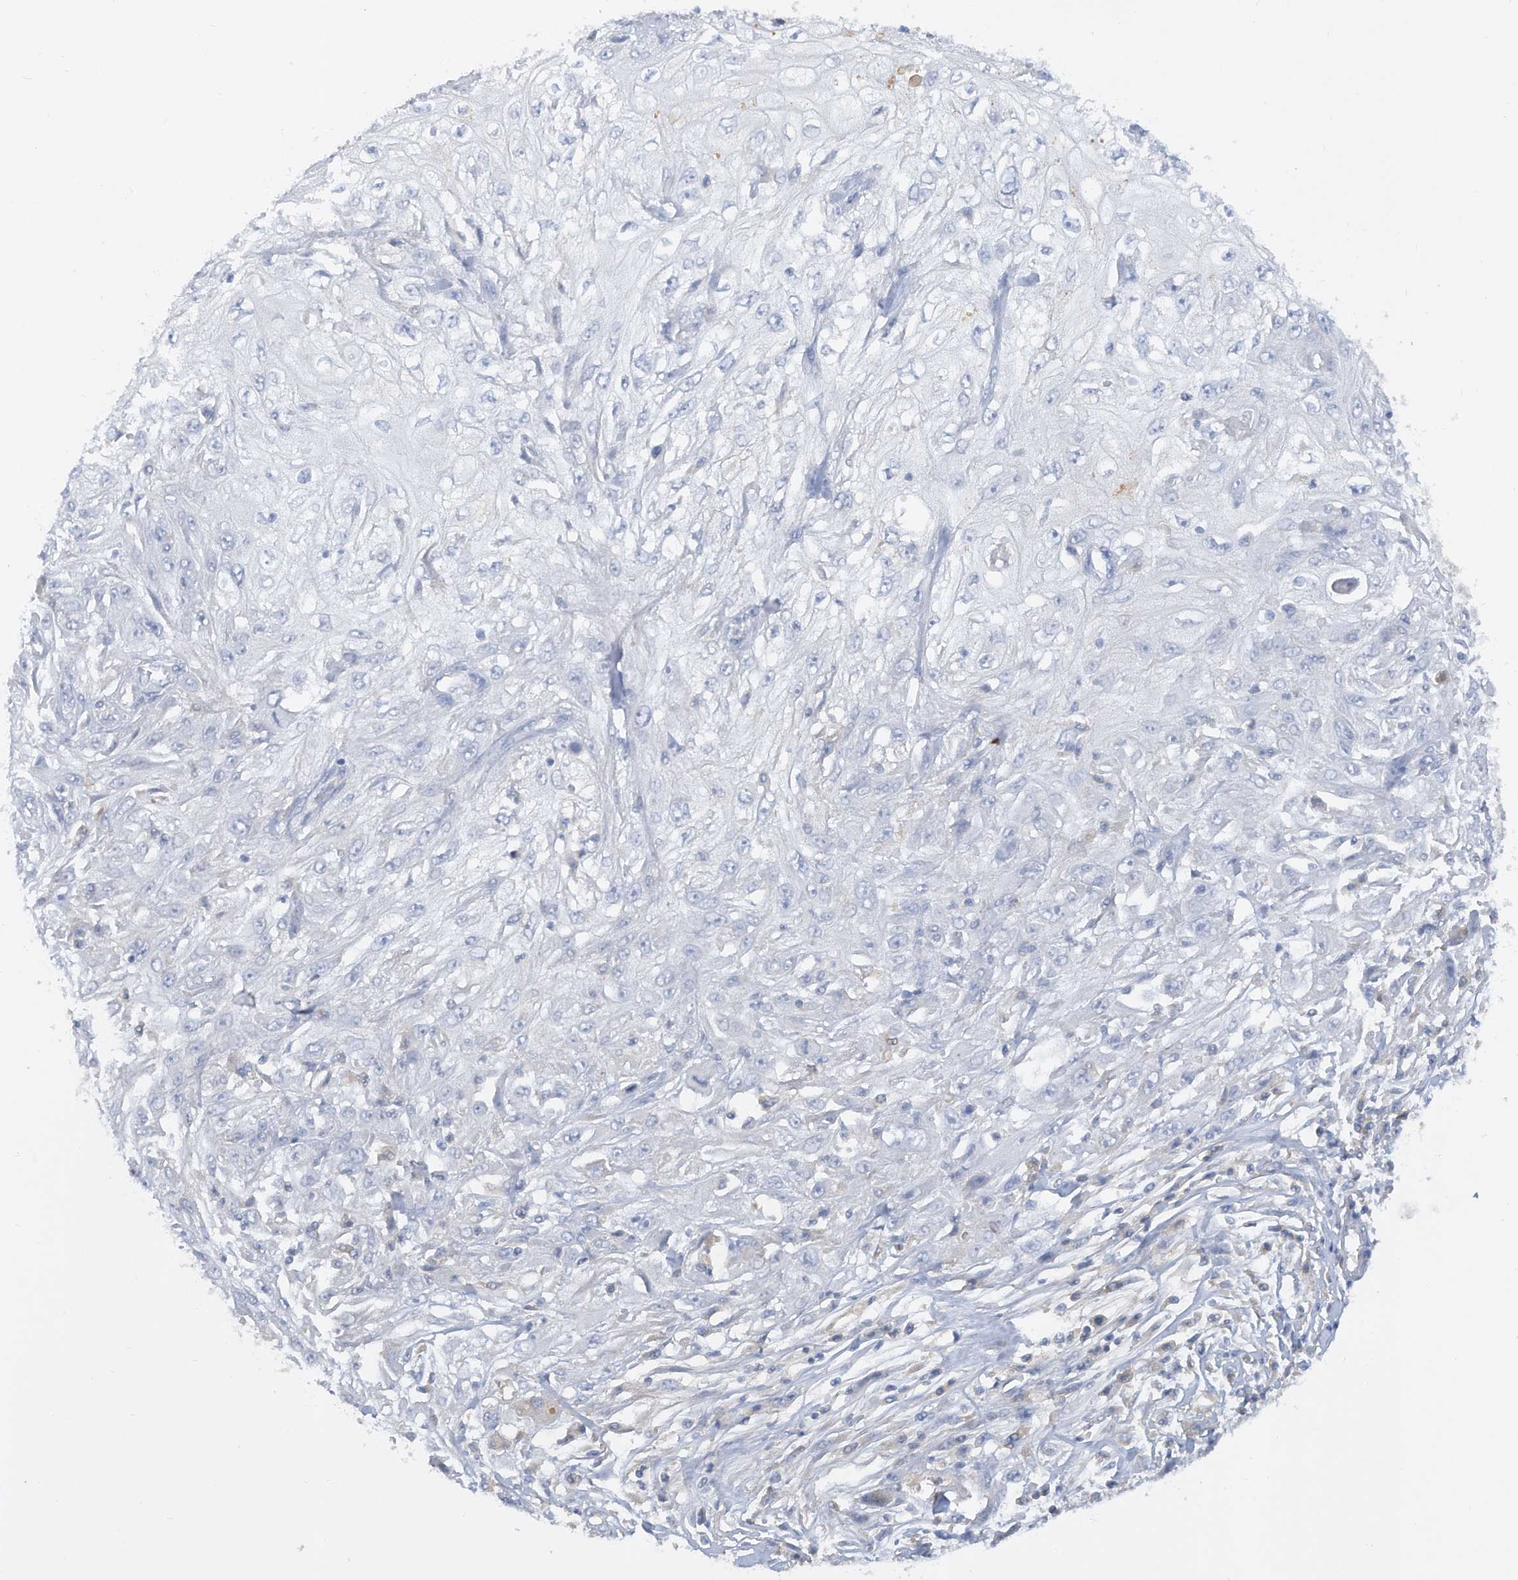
{"staining": {"intensity": "negative", "quantity": "none", "location": "none"}, "tissue": "skin cancer", "cell_type": "Tumor cells", "image_type": "cancer", "snomed": [{"axis": "morphology", "description": "Squamous cell carcinoma, NOS"}, {"axis": "topography", "description": "Skin"}], "caption": "A photomicrograph of skin cancer (squamous cell carcinoma) stained for a protein shows no brown staining in tumor cells.", "gene": "HAS3", "patient": {"sex": "male", "age": 75}}